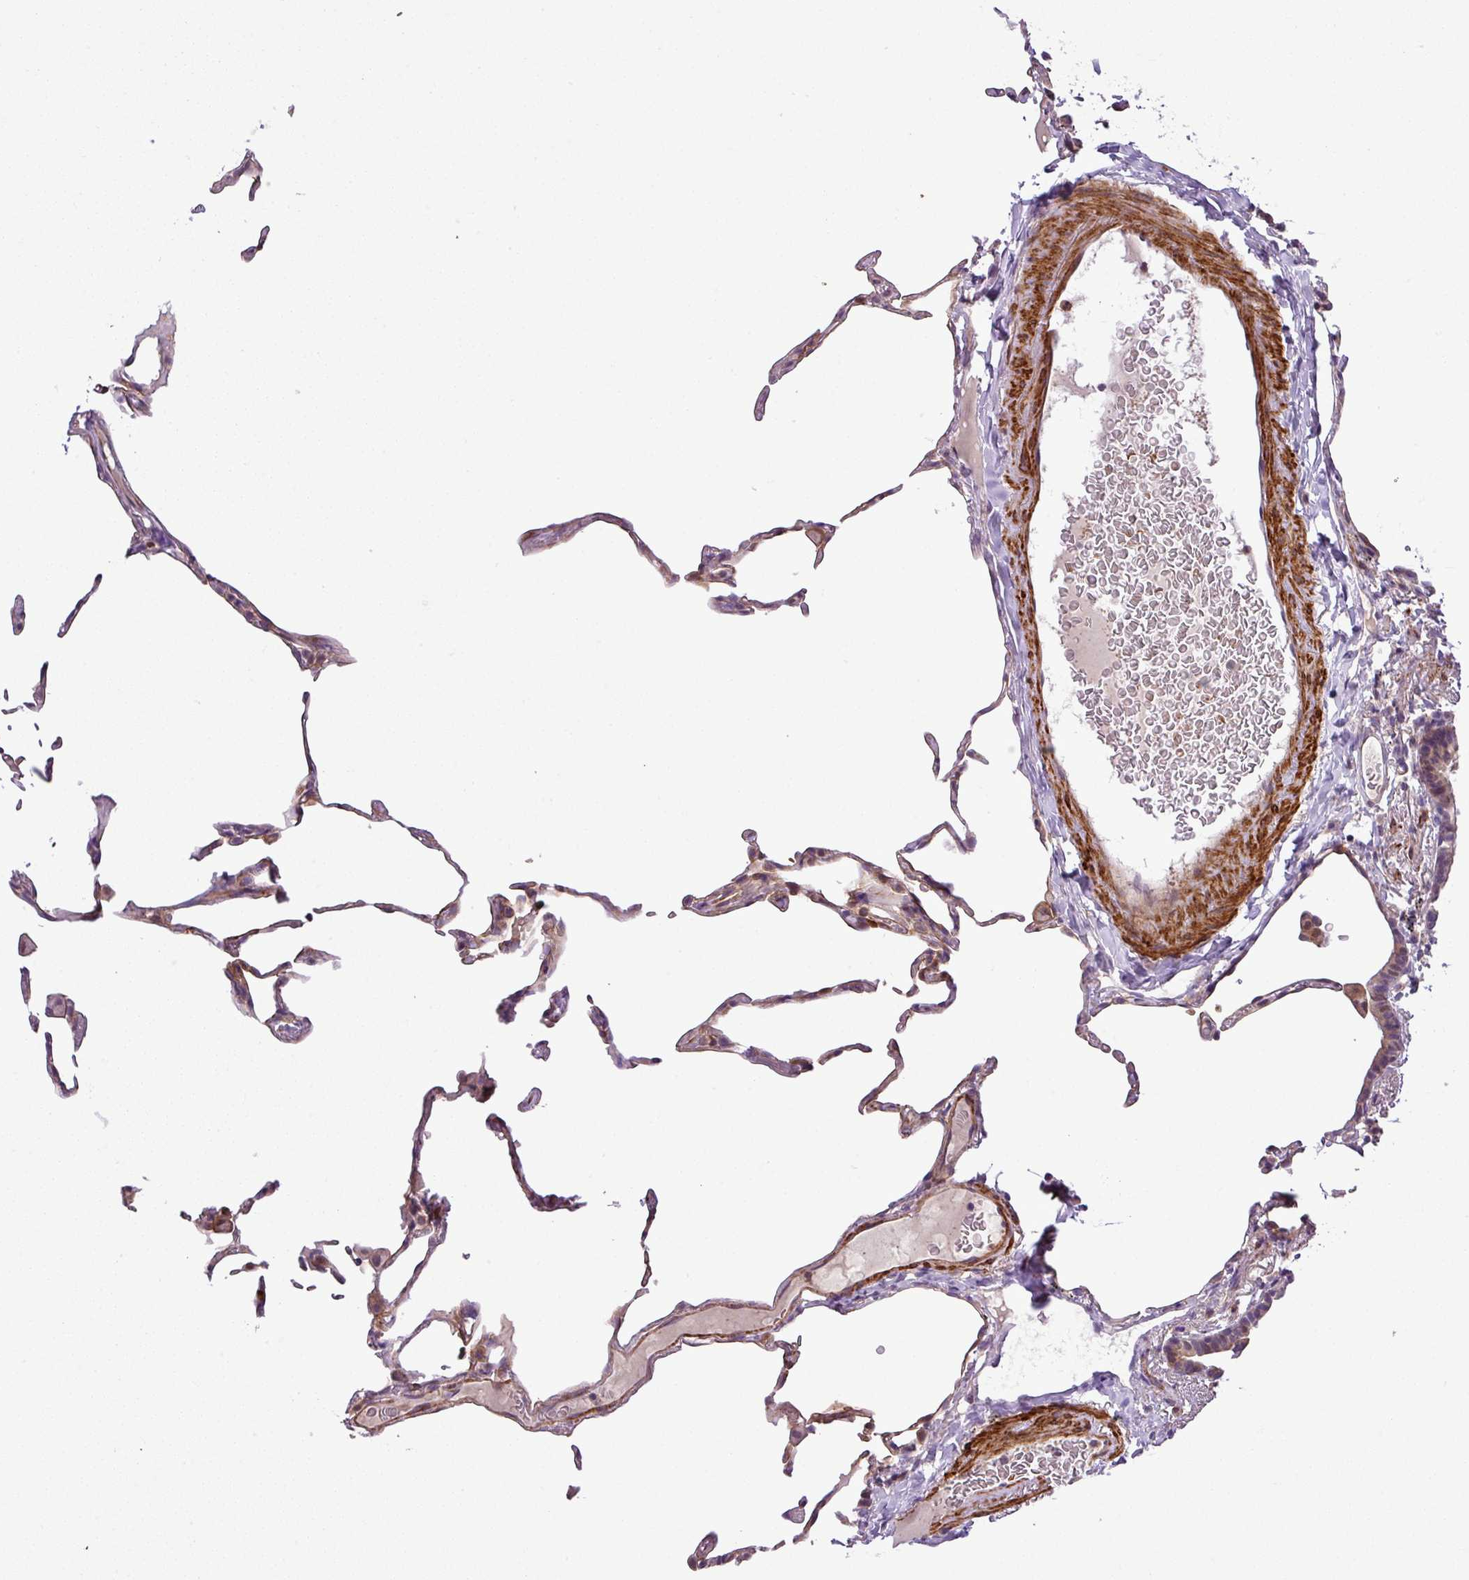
{"staining": {"intensity": "weak", "quantity": "25%-75%", "location": "cytoplasmic/membranous"}, "tissue": "lung", "cell_type": "Alveolar cells", "image_type": "normal", "snomed": [{"axis": "morphology", "description": "Normal tissue, NOS"}, {"axis": "topography", "description": "Lung"}], "caption": "DAB immunohistochemical staining of unremarkable human lung reveals weak cytoplasmic/membranous protein positivity in about 25%-75% of alveolar cells. (IHC, brightfield microscopy, high magnification).", "gene": "NBEAL2", "patient": {"sex": "female", "age": 57}}